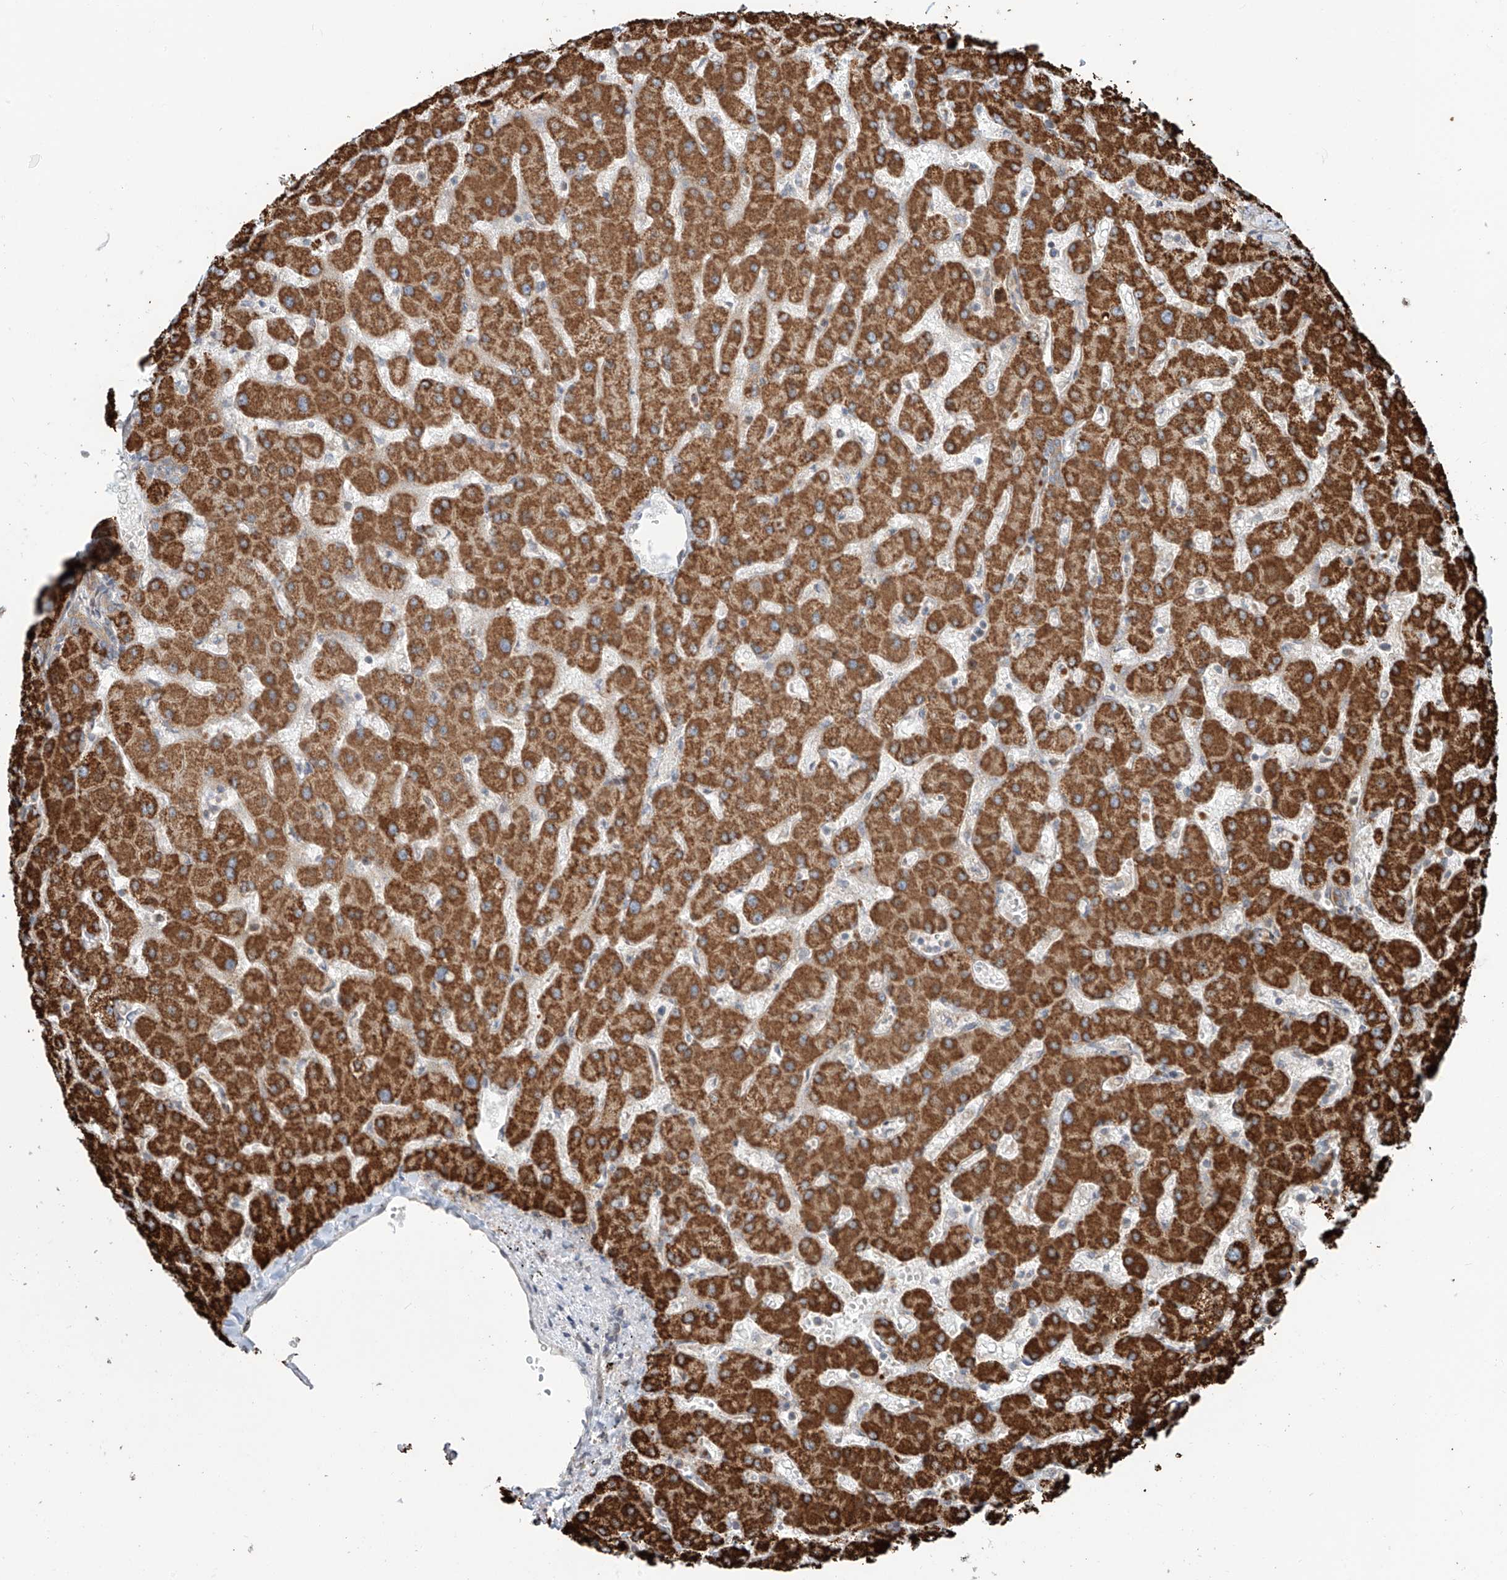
{"staining": {"intensity": "moderate", "quantity": ">75%", "location": "cytoplasmic/membranous"}, "tissue": "liver", "cell_type": "Cholangiocytes", "image_type": "normal", "snomed": [{"axis": "morphology", "description": "Normal tissue, NOS"}, {"axis": "topography", "description": "Liver"}], "caption": "Immunohistochemistry image of normal liver: liver stained using IHC exhibits medium levels of moderate protein expression localized specifically in the cytoplasmic/membranous of cholangiocytes, appearing as a cytoplasmic/membranous brown color.", "gene": "CEP162", "patient": {"sex": "female", "age": 63}}